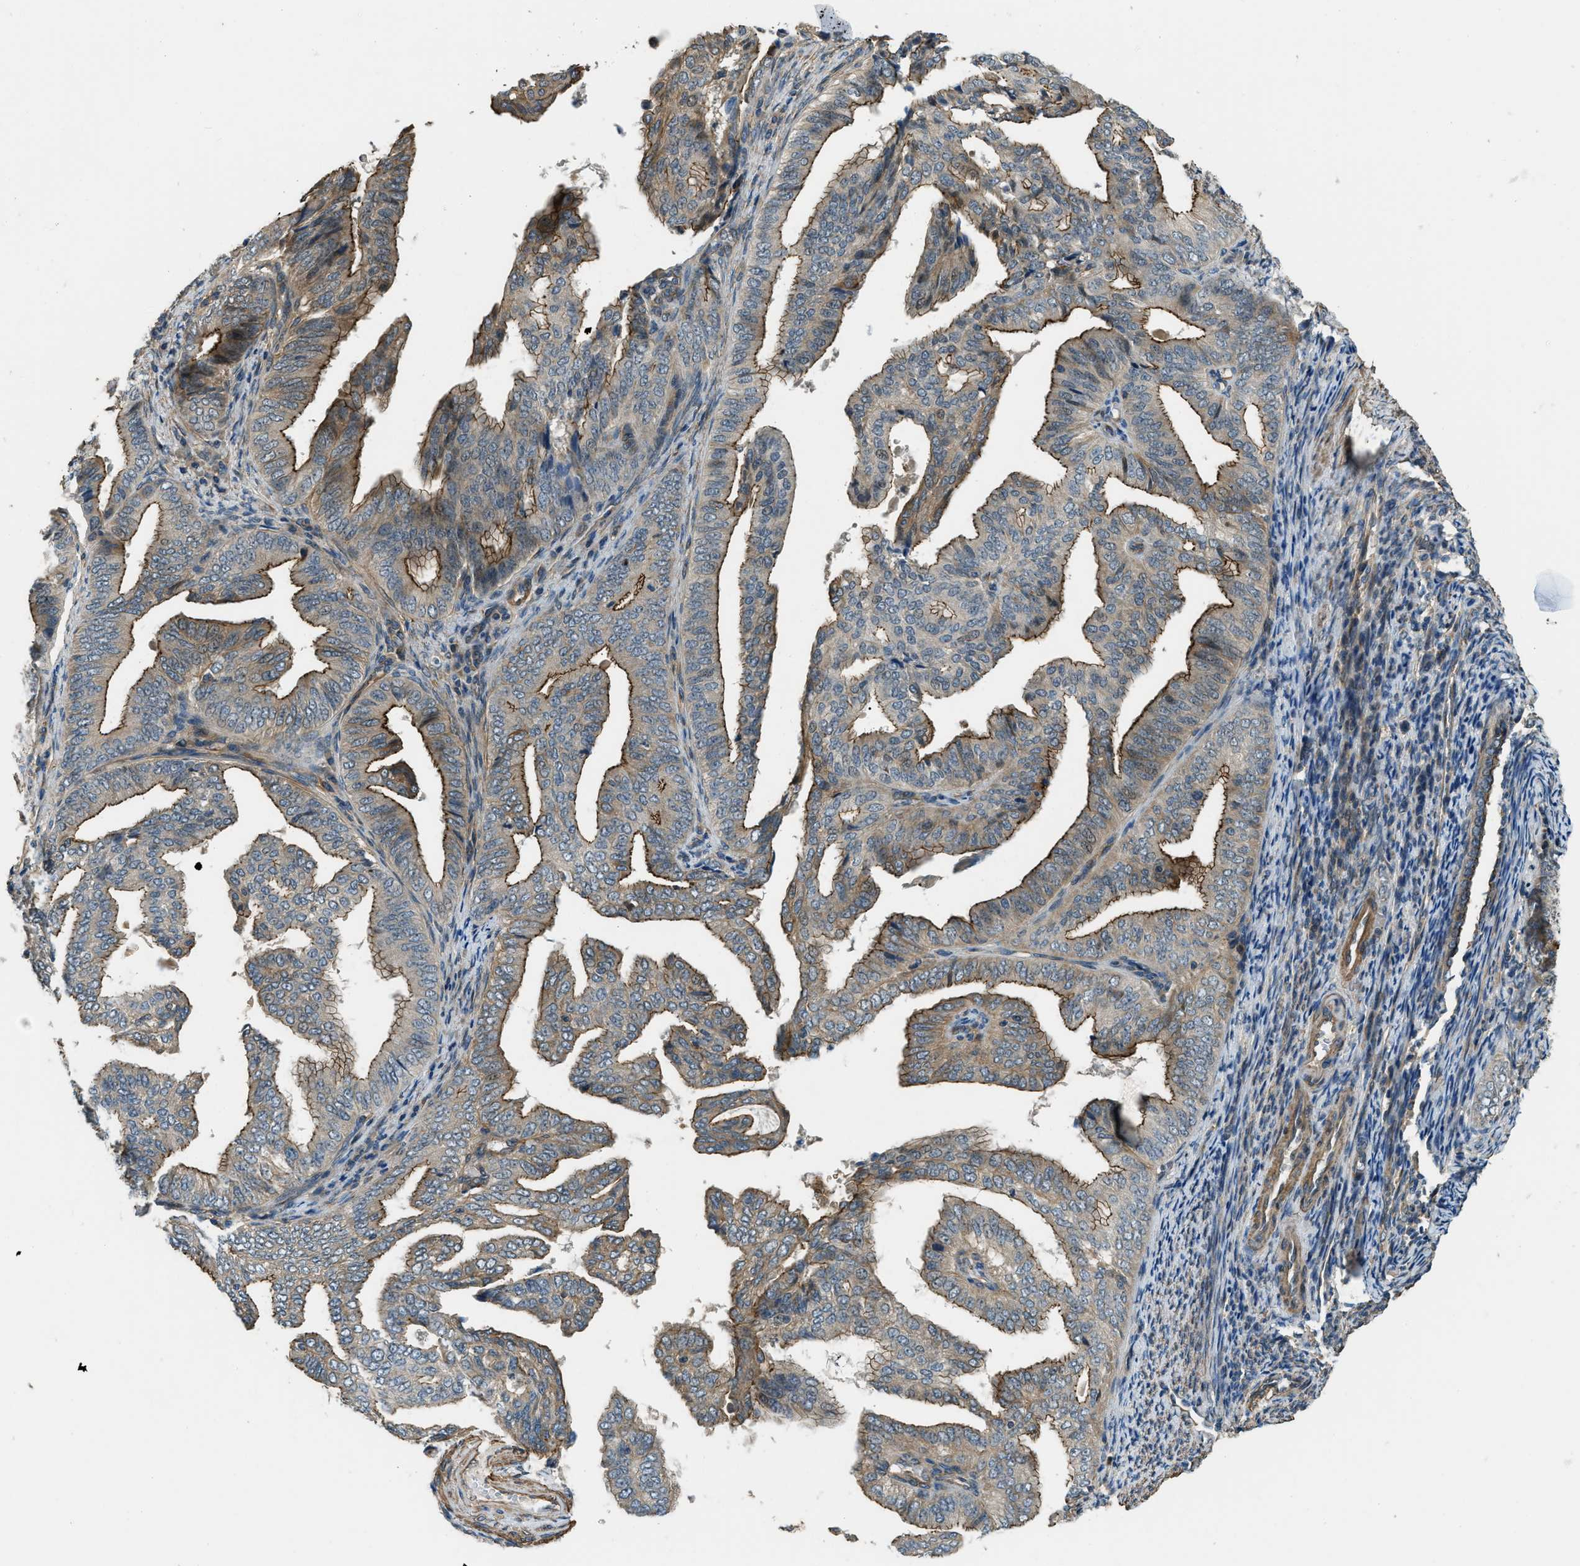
{"staining": {"intensity": "strong", "quantity": "25%-75%", "location": "cytoplasmic/membranous"}, "tissue": "endometrial cancer", "cell_type": "Tumor cells", "image_type": "cancer", "snomed": [{"axis": "morphology", "description": "Adenocarcinoma, NOS"}, {"axis": "topography", "description": "Endometrium"}], "caption": "Protein expression analysis of endometrial adenocarcinoma exhibits strong cytoplasmic/membranous staining in about 25%-75% of tumor cells.", "gene": "CGN", "patient": {"sex": "female", "age": 58}}